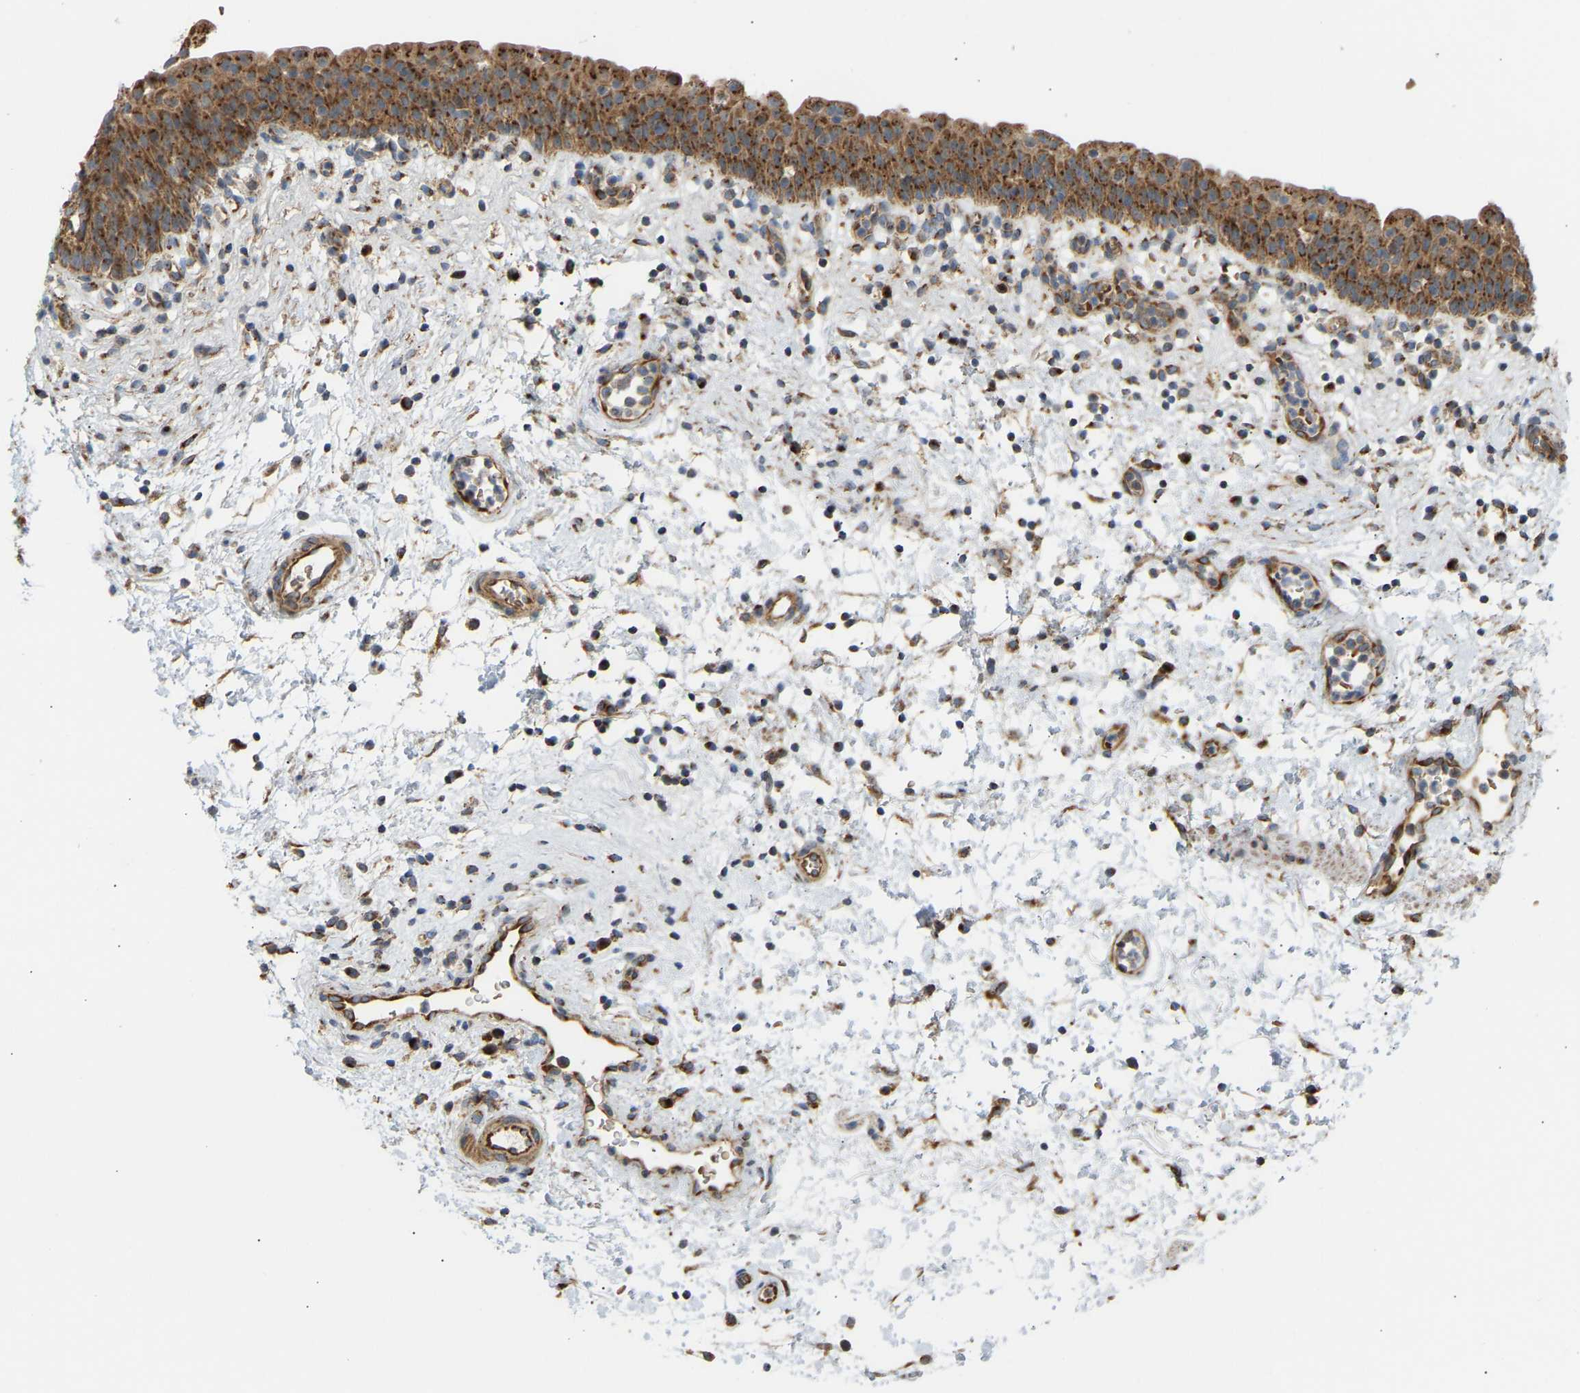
{"staining": {"intensity": "strong", "quantity": ">75%", "location": "cytoplasmic/membranous"}, "tissue": "urinary bladder", "cell_type": "Urothelial cells", "image_type": "normal", "snomed": [{"axis": "morphology", "description": "Normal tissue, NOS"}, {"axis": "topography", "description": "Urinary bladder"}], "caption": "Immunohistochemistry staining of normal urinary bladder, which demonstrates high levels of strong cytoplasmic/membranous staining in about >75% of urothelial cells indicating strong cytoplasmic/membranous protein expression. The staining was performed using DAB (brown) for protein detection and nuclei were counterstained in hematoxylin (blue).", "gene": "YIPF2", "patient": {"sex": "male", "age": 37}}